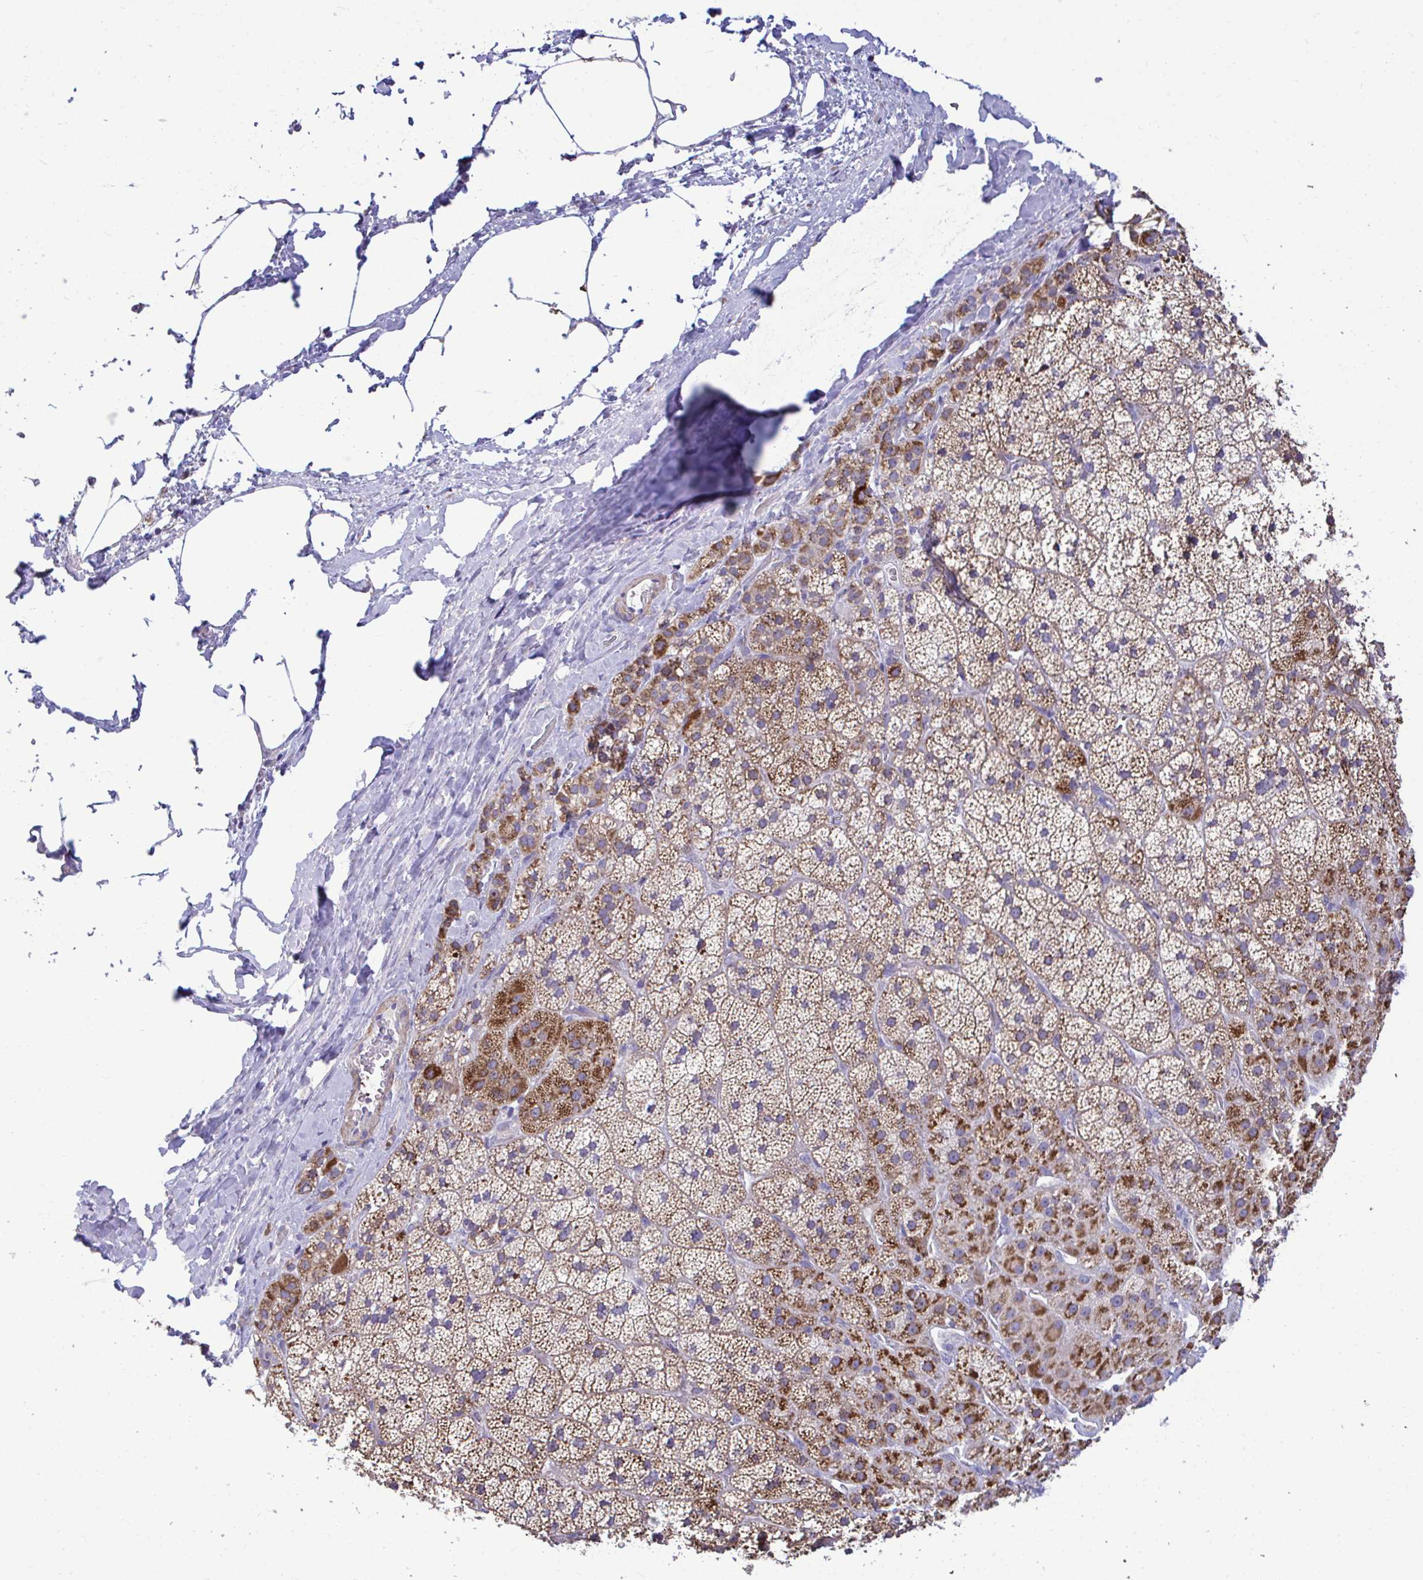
{"staining": {"intensity": "moderate", "quantity": "25%-75%", "location": "cytoplasmic/membranous"}, "tissue": "adrenal gland", "cell_type": "Glandular cells", "image_type": "normal", "snomed": [{"axis": "morphology", "description": "Normal tissue, NOS"}, {"axis": "topography", "description": "Adrenal gland"}], "caption": "Brown immunohistochemical staining in benign human adrenal gland reveals moderate cytoplasmic/membranous positivity in about 25%-75% of glandular cells. The staining was performed using DAB (3,3'-diaminobenzidine) to visualize the protein expression in brown, while the nuclei were stained in blue with hematoxylin (Magnification: 20x).", "gene": "ENSG00000269547", "patient": {"sex": "male", "age": 57}}